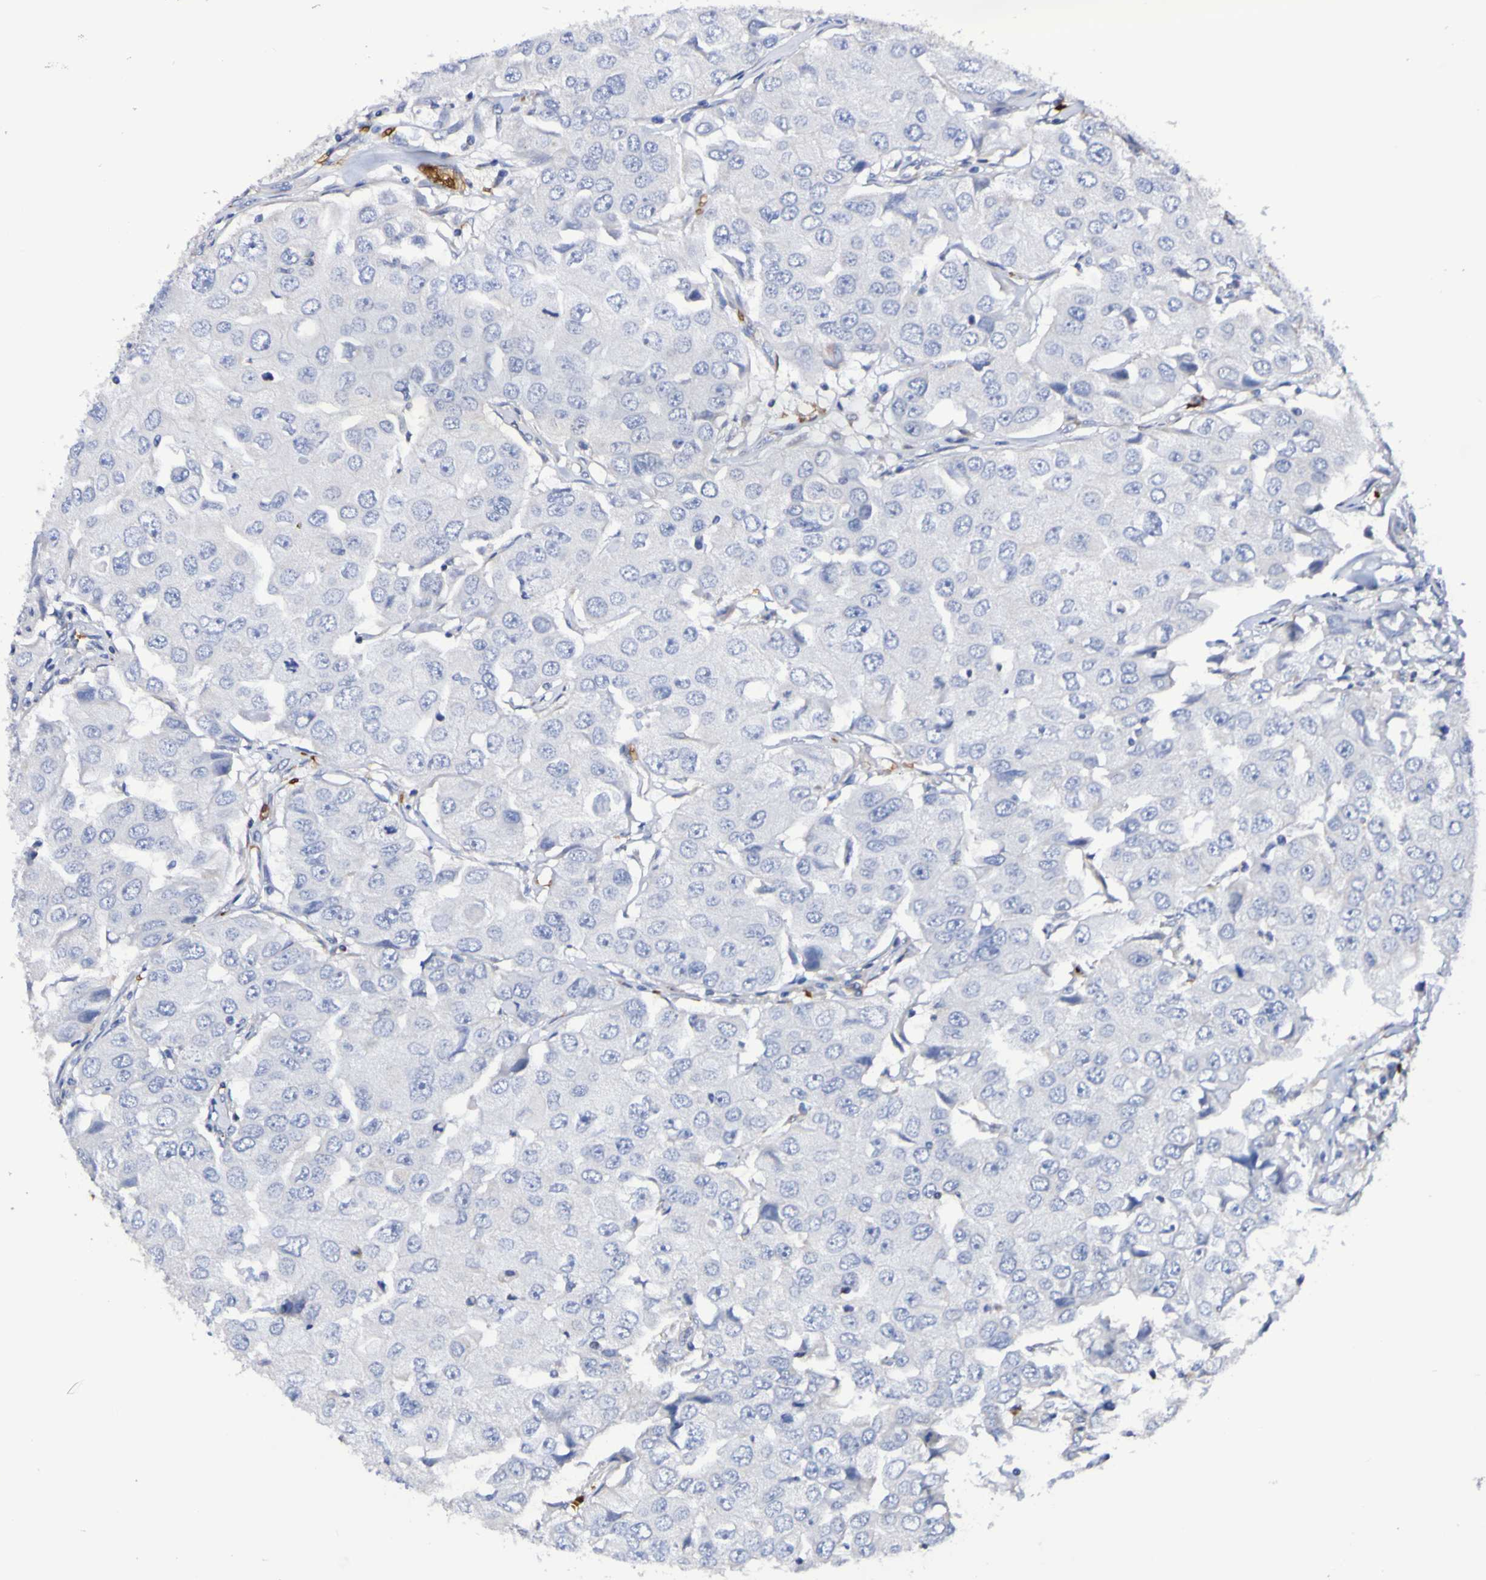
{"staining": {"intensity": "negative", "quantity": "none", "location": "none"}, "tissue": "breast cancer", "cell_type": "Tumor cells", "image_type": "cancer", "snomed": [{"axis": "morphology", "description": "Duct carcinoma"}, {"axis": "topography", "description": "Breast"}], "caption": "A high-resolution micrograph shows immunohistochemistry (IHC) staining of breast intraductal carcinoma, which exhibits no significant expression in tumor cells.", "gene": "WNT4", "patient": {"sex": "female", "age": 27}}